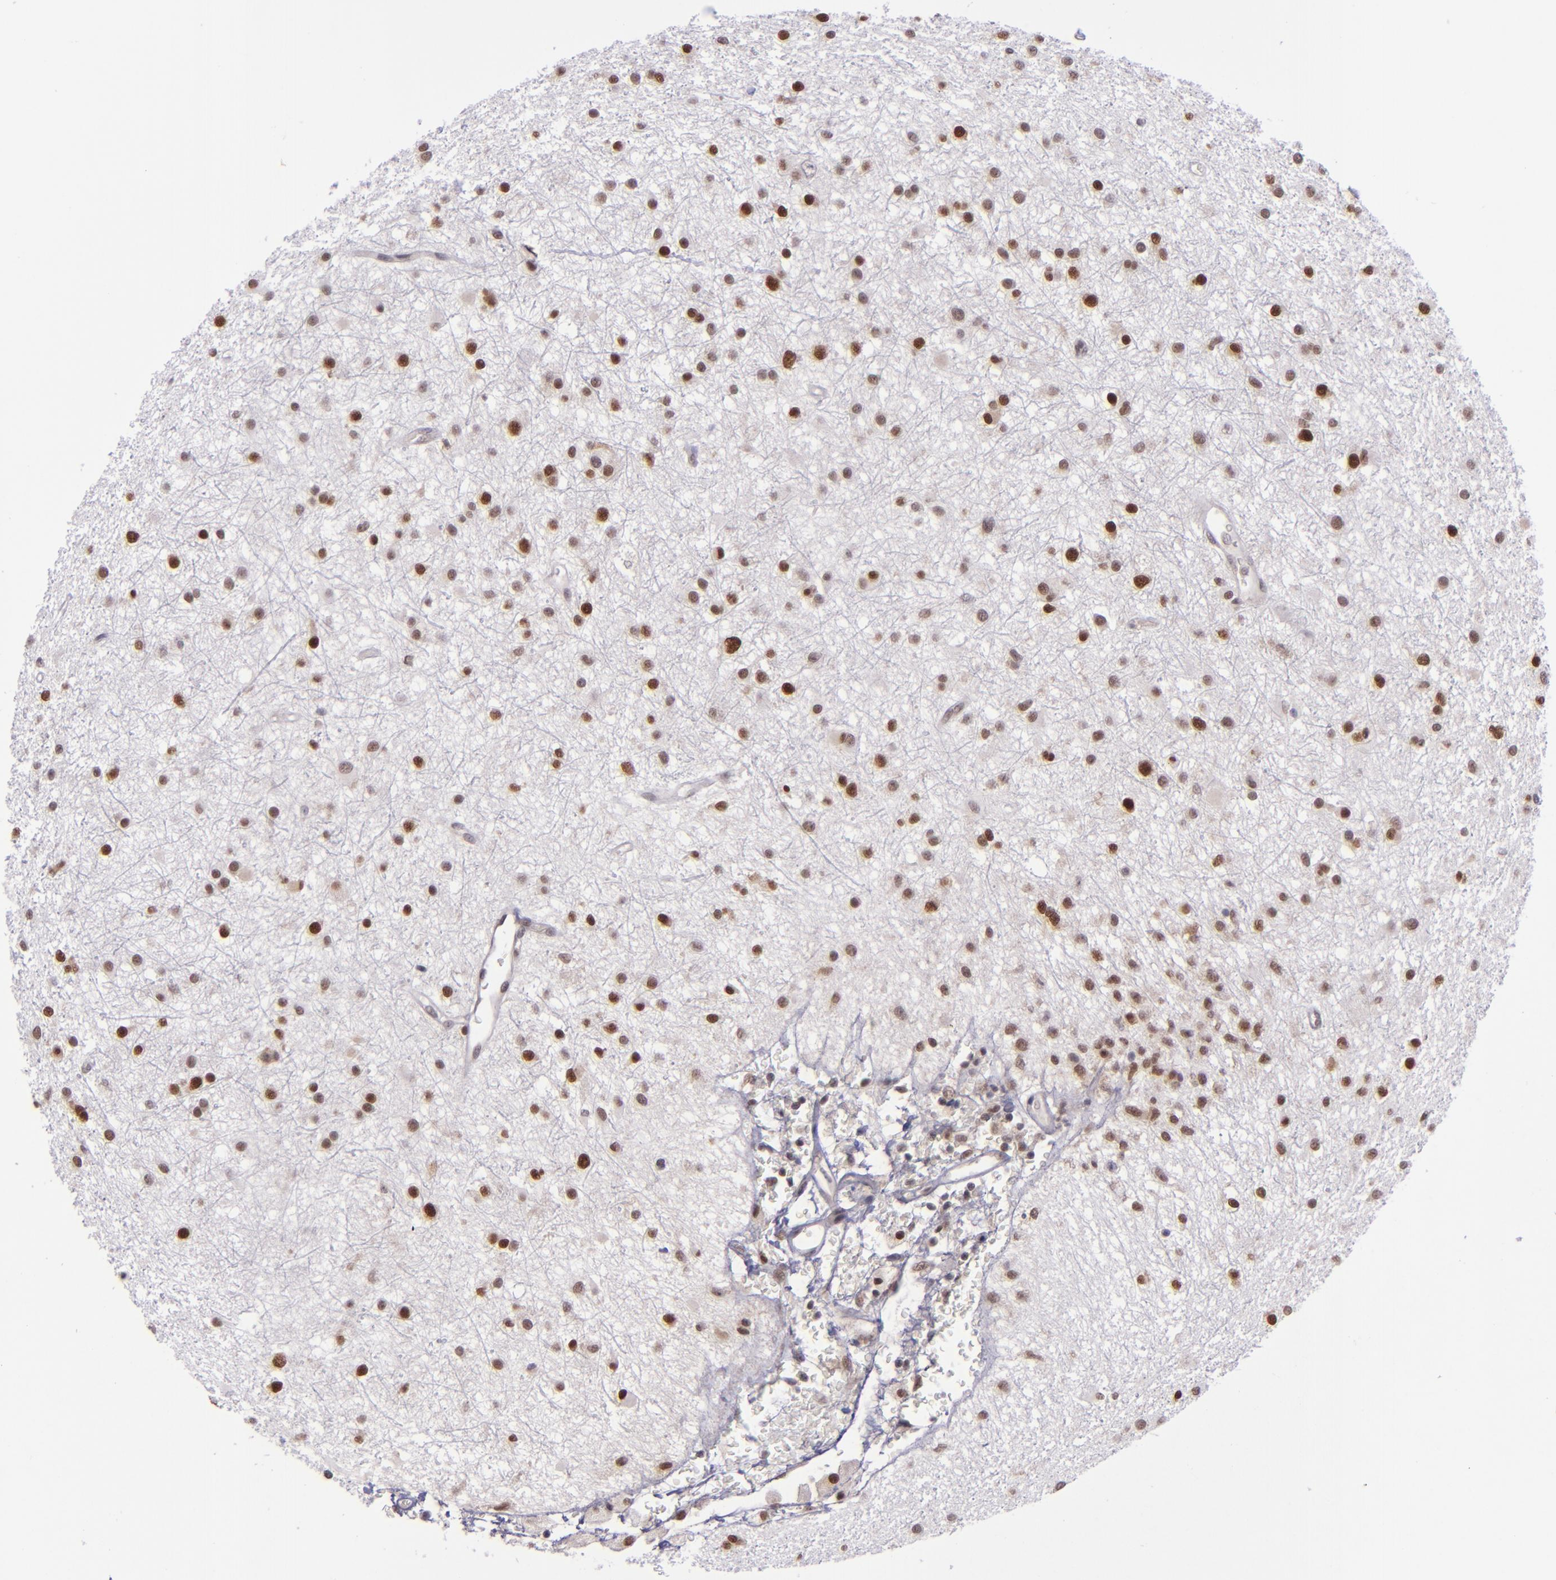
{"staining": {"intensity": "moderate", "quantity": ">75%", "location": "nuclear"}, "tissue": "glioma", "cell_type": "Tumor cells", "image_type": "cancer", "snomed": [{"axis": "morphology", "description": "Glioma, malignant, Low grade"}, {"axis": "topography", "description": "Brain"}], "caption": "A histopathology image of human glioma stained for a protein displays moderate nuclear brown staining in tumor cells. (DAB IHC, brown staining for protein, blue staining for nuclei).", "gene": "BAG1", "patient": {"sex": "female", "age": 36}}